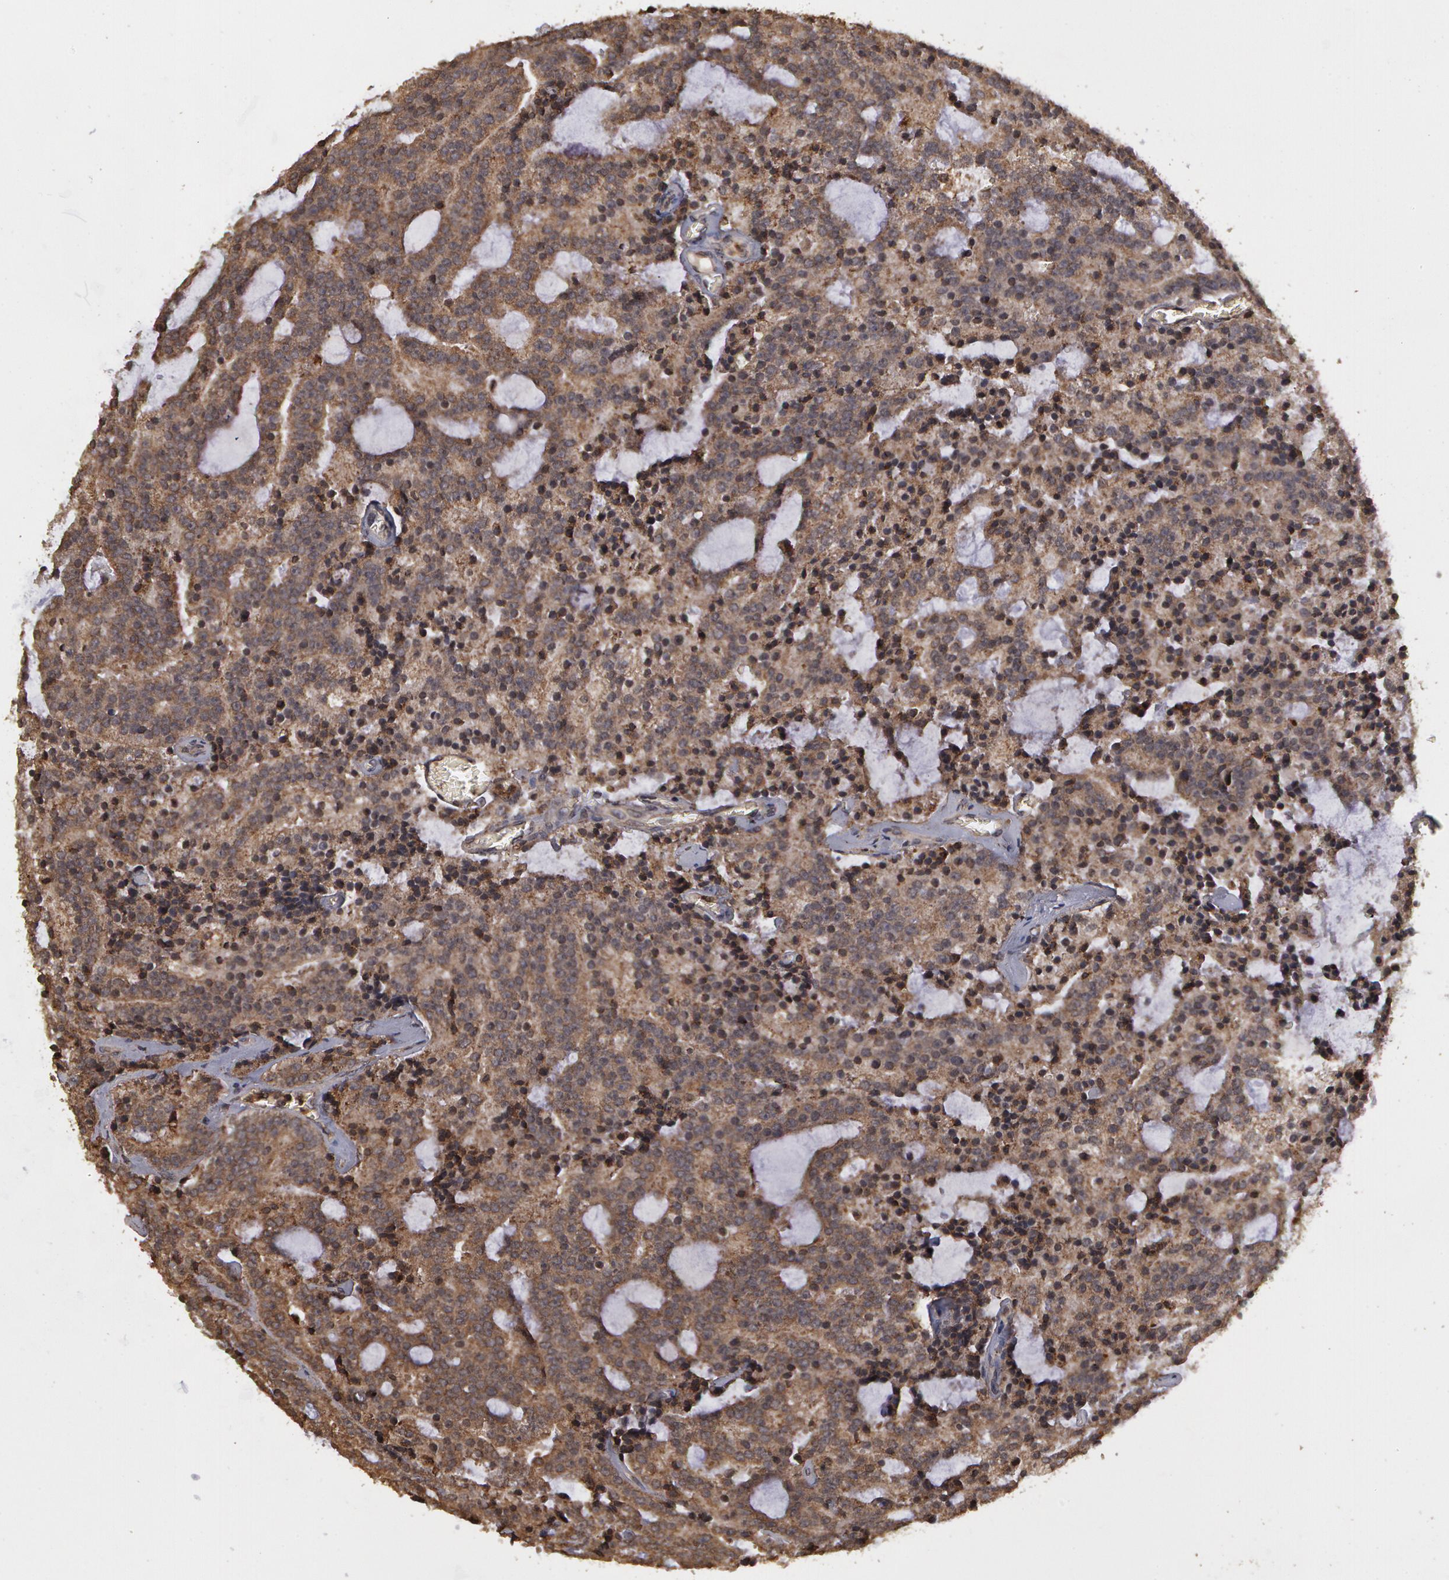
{"staining": {"intensity": "weak", "quantity": ">75%", "location": "cytoplasmic/membranous"}, "tissue": "prostate cancer", "cell_type": "Tumor cells", "image_type": "cancer", "snomed": [{"axis": "morphology", "description": "Adenocarcinoma, Medium grade"}, {"axis": "topography", "description": "Prostate"}], "caption": "Tumor cells reveal weak cytoplasmic/membranous staining in approximately >75% of cells in prostate cancer (medium-grade adenocarcinoma). Using DAB (3,3'-diaminobenzidine) (brown) and hematoxylin (blue) stains, captured at high magnification using brightfield microscopy.", "gene": "CALR", "patient": {"sex": "male", "age": 65}}